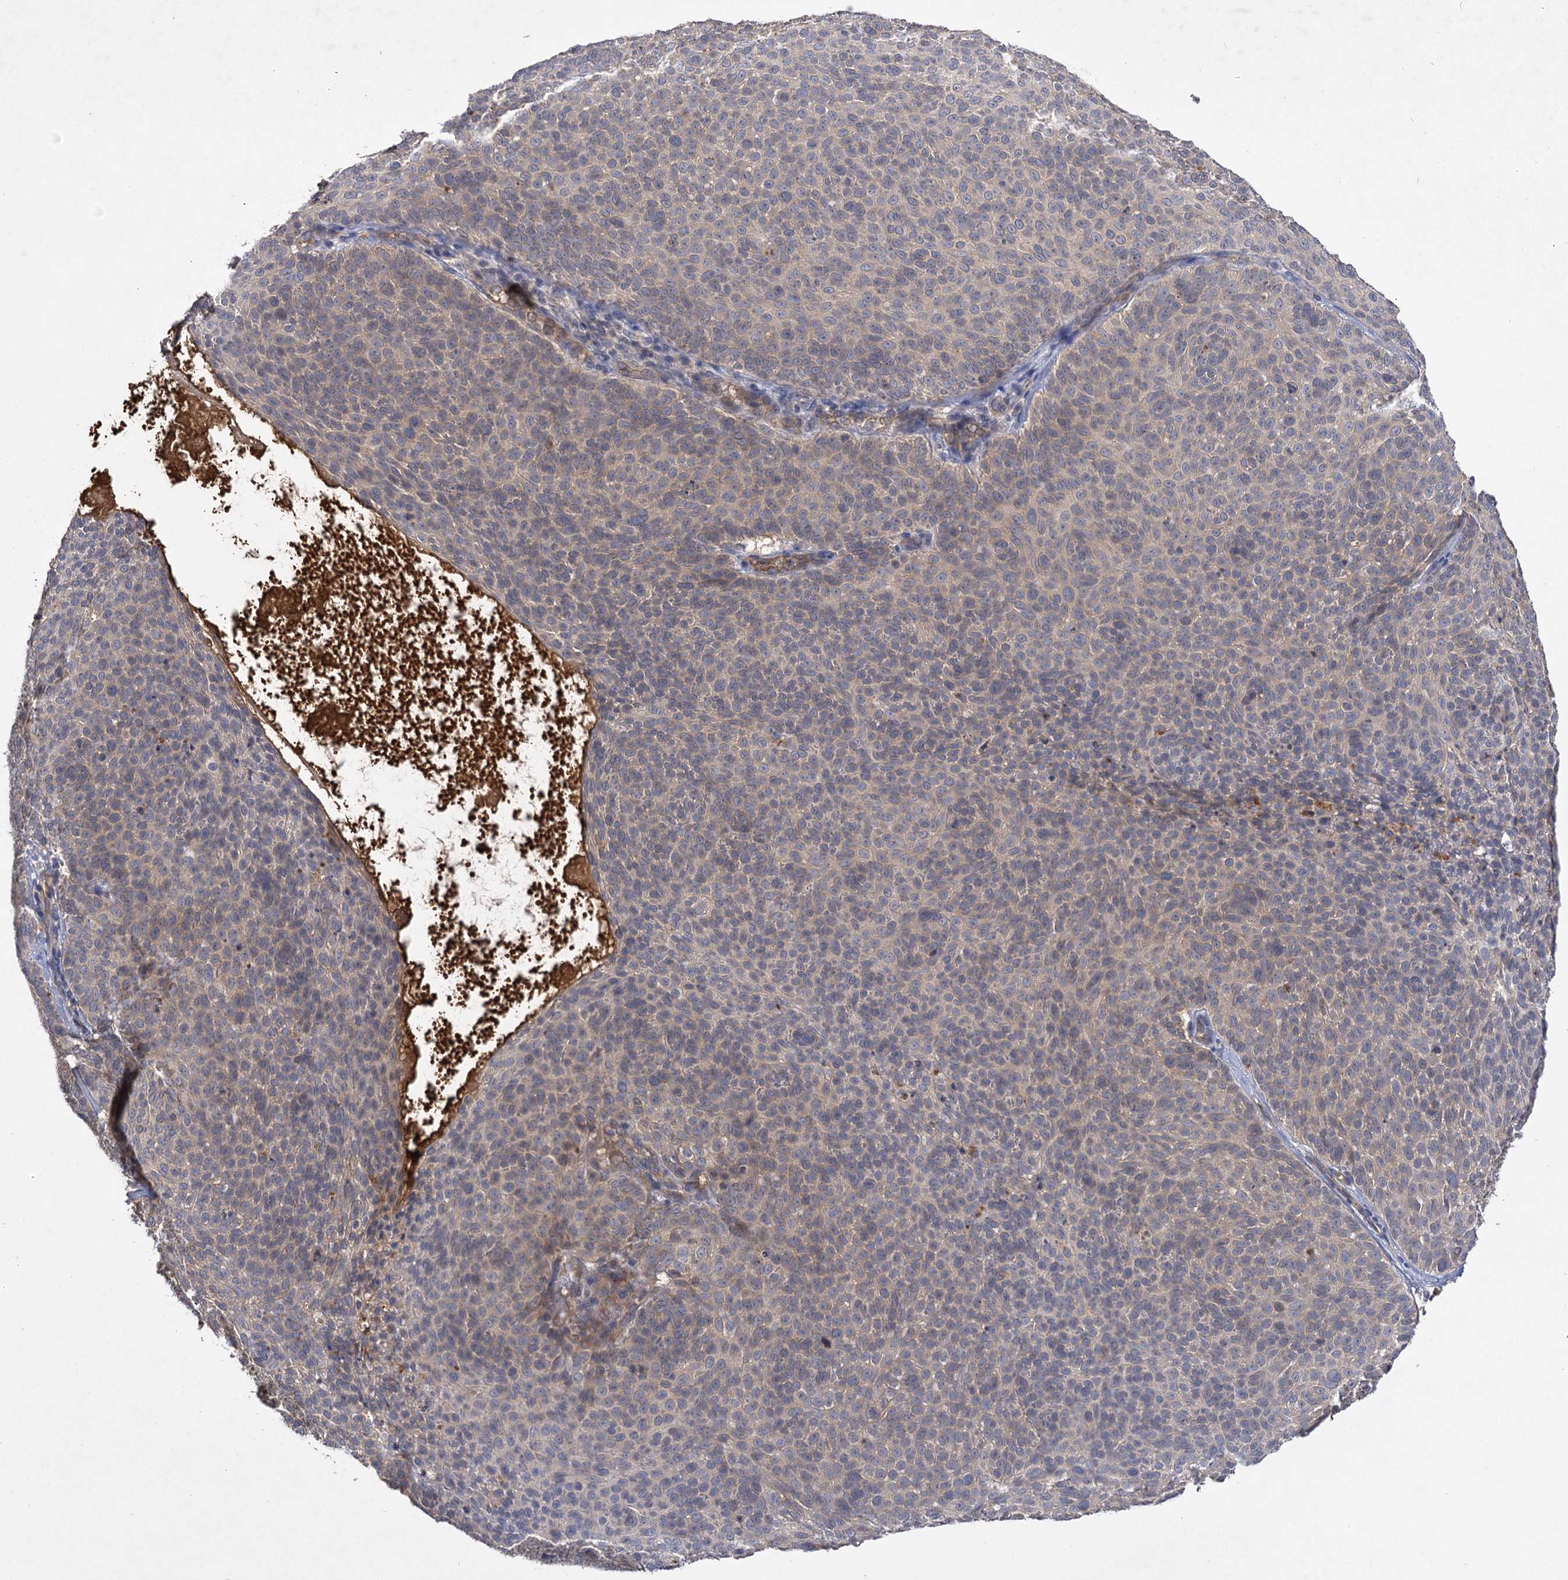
{"staining": {"intensity": "weak", "quantity": "<25%", "location": "cytoplasmic/membranous"}, "tissue": "skin cancer", "cell_type": "Tumor cells", "image_type": "cancer", "snomed": [{"axis": "morphology", "description": "Basal cell carcinoma"}, {"axis": "topography", "description": "Skin"}], "caption": "Skin cancer was stained to show a protein in brown. There is no significant staining in tumor cells. (DAB (3,3'-diaminobenzidine) immunohistochemistry (IHC), high magnification).", "gene": "USP50", "patient": {"sex": "male", "age": 85}}